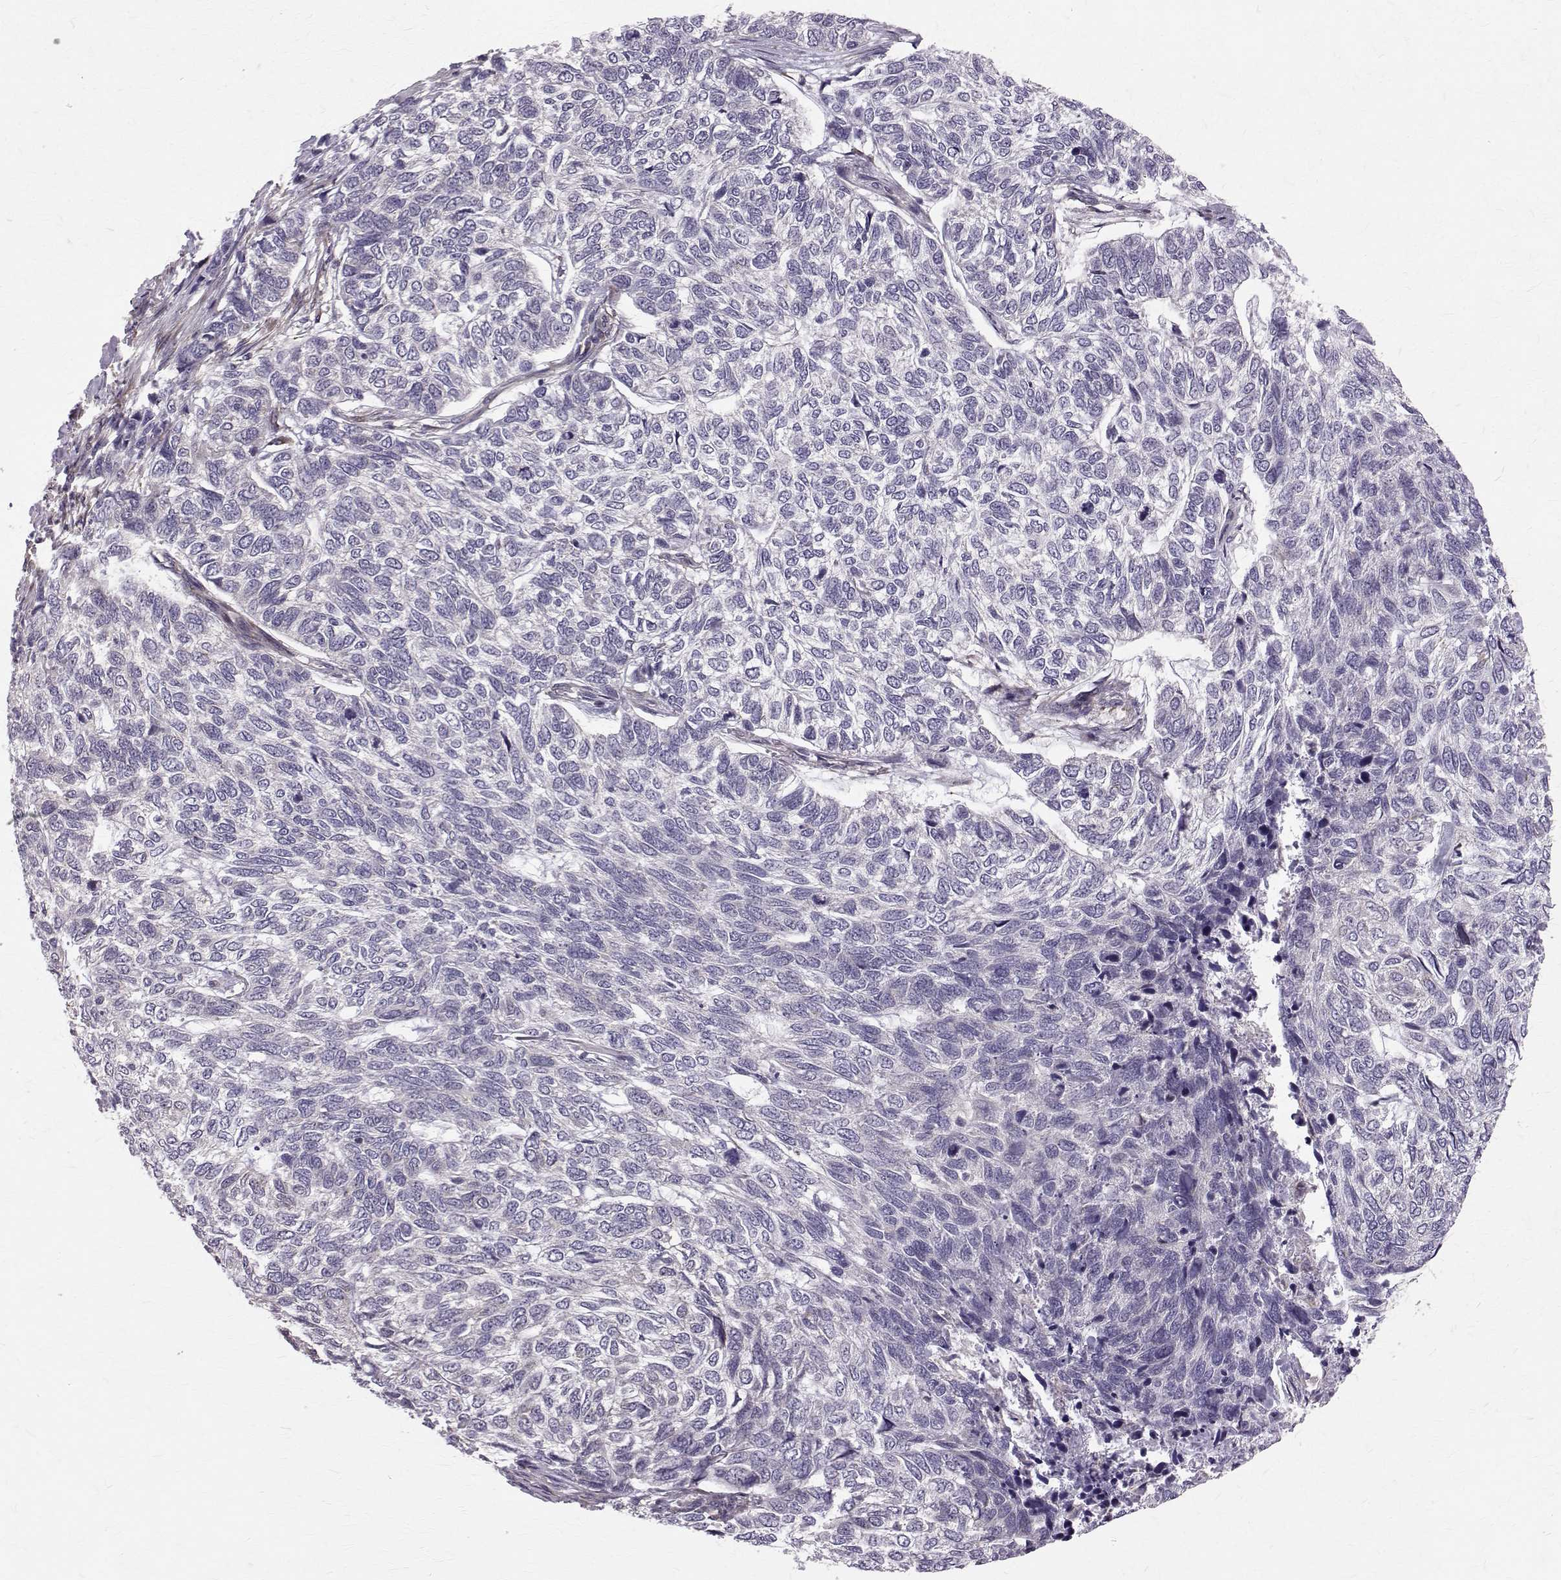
{"staining": {"intensity": "negative", "quantity": "none", "location": "none"}, "tissue": "skin cancer", "cell_type": "Tumor cells", "image_type": "cancer", "snomed": [{"axis": "morphology", "description": "Basal cell carcinoma"}, {"axis": "topography", "description": "Skin"}], "caption": "High power microscopy photomicrograph of an immunohistochemistry micrograph of skin cancer, revealing no significant staining in tumor cells.", "gene": "ARFGAP1", "patient": {"sex": "female", "age": 65}}